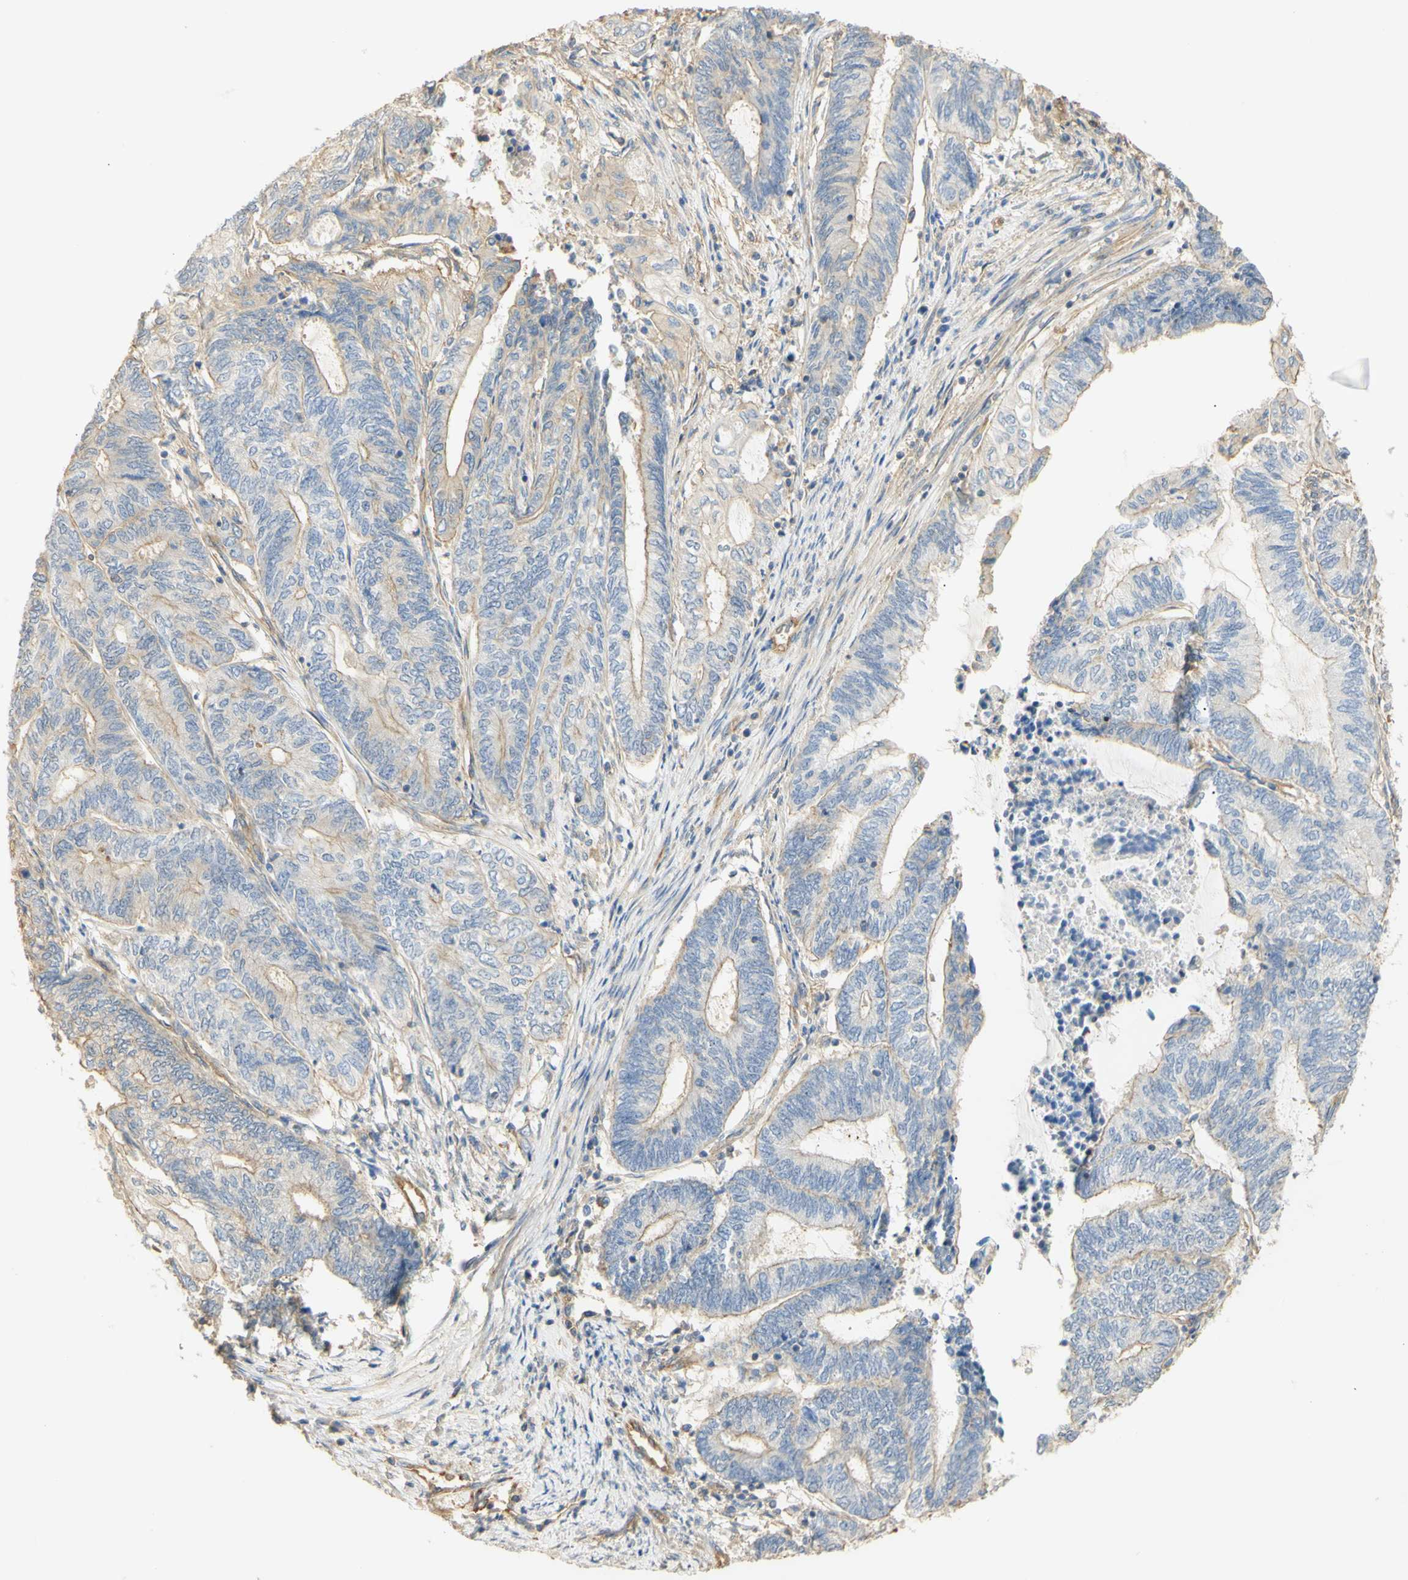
{"staining": {"intensity": "negative", "quantity": "none", "location": "none"}, "tissue": "endometrial cancer", "cell_type": "Tumor cells", "image_type": "cancer", "snomed": [{"axis": "morphology", "description": "Adenocarcinoma, NOS"}, {"axis": "topography", "description": "Uterus"}, {"axis": "topography", "description": "Endometrium"}], "caption": "Human adenocarcinoma (endometrial) stained for a protein using immunohistochemistry demonstrates no expression in tumor cells.", "gene": "KCNE4", "patient": {"sex": "female", "age": 70}}